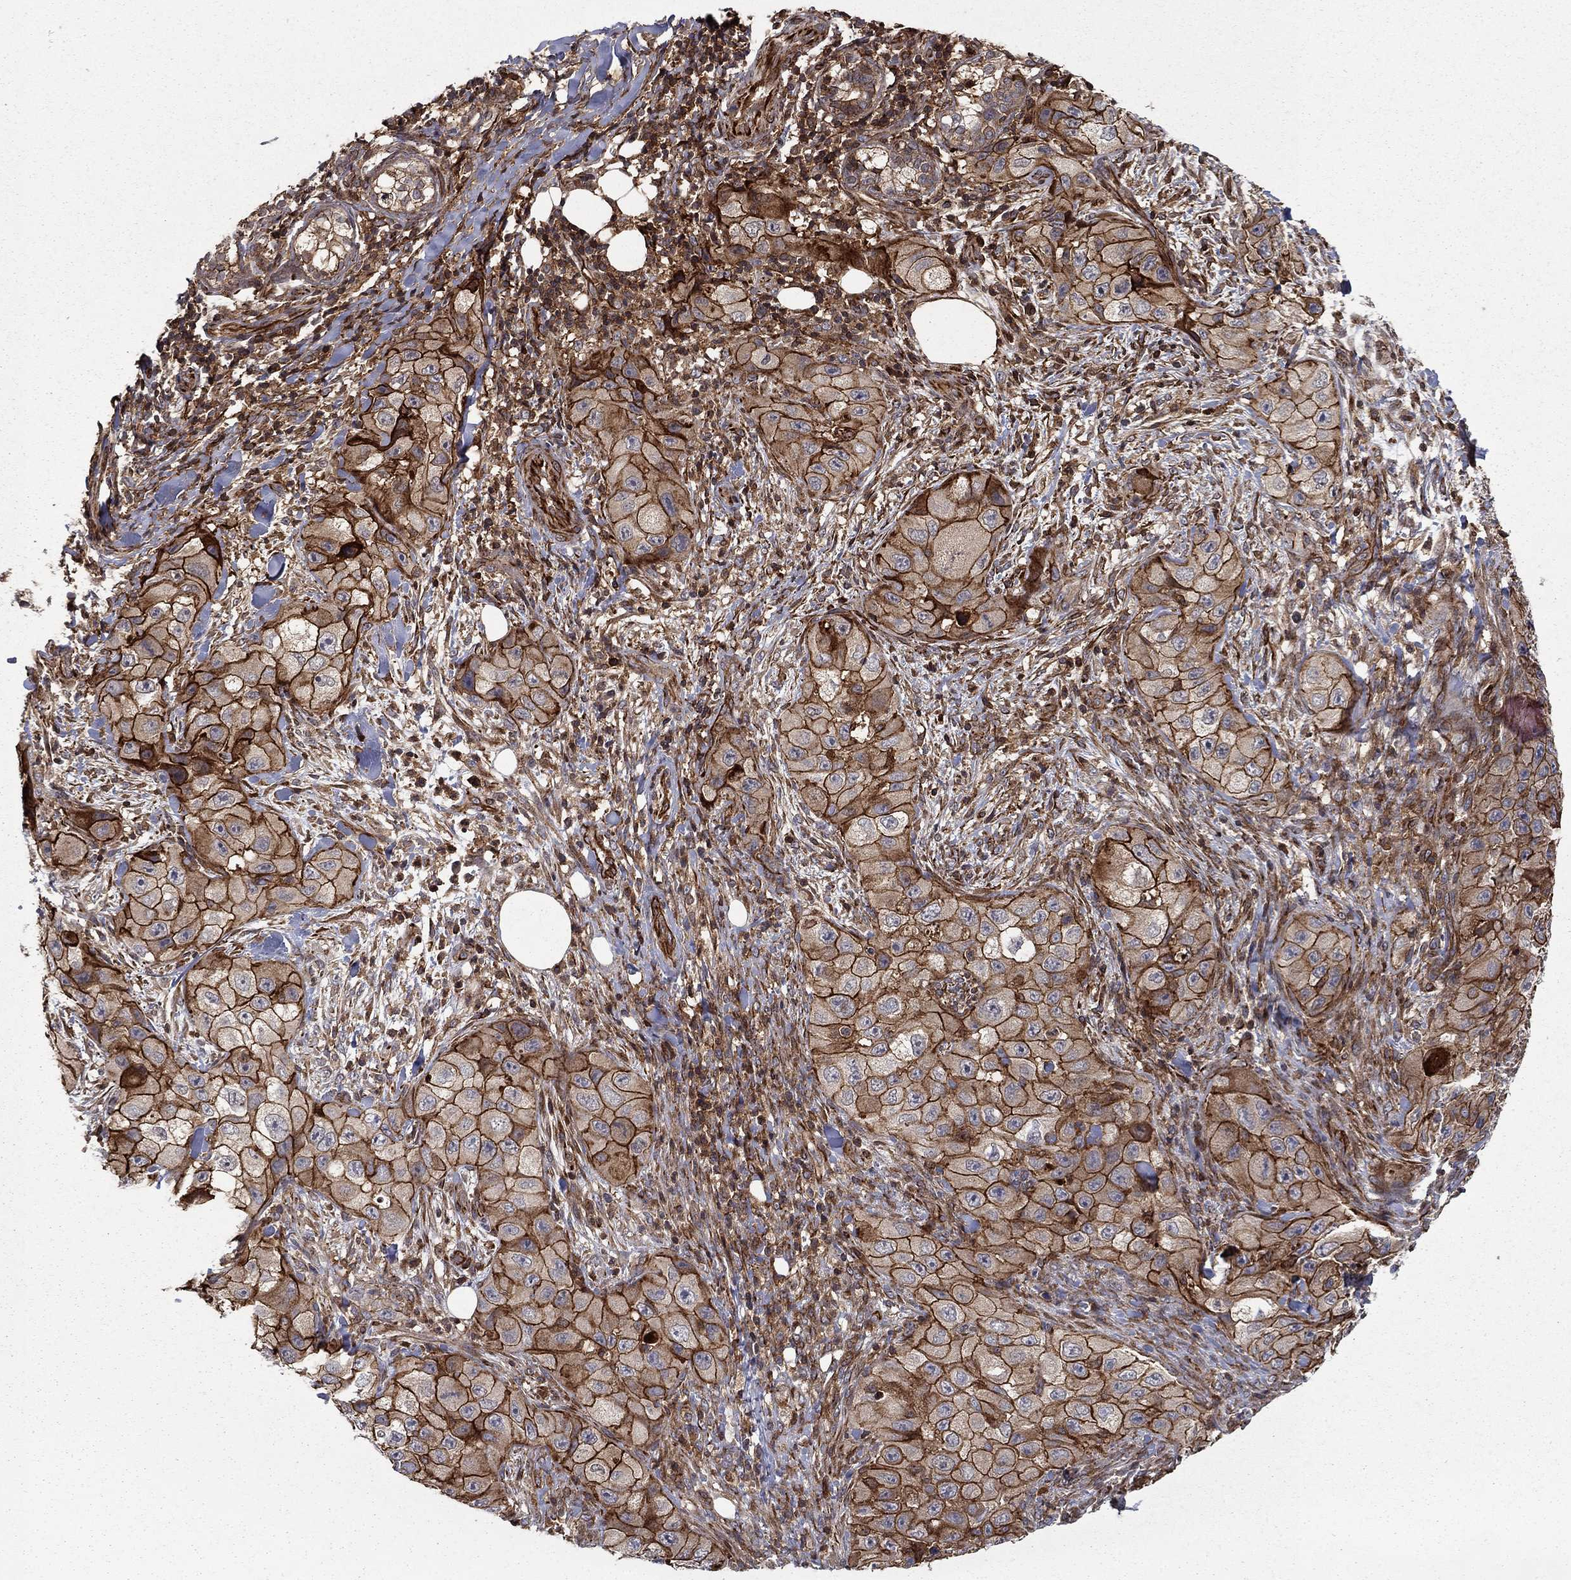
{"staining": {"intensity": "strong", "quantity": ">75%", "location": "cytoplasmic/membranous"}, "tissue": "skin cancer", "cell_type": "Tumor cells", "image_type": "cancer", "snomed": [{"axis": "morphology", "description": "Squamous cell carcinoma, NOS"}, {"axis": "topography", "description": "Skin"}, {"axis": "topography", "description": "Subcutis"}], "caption": "Immunohistochemical staining of human skin squamous cell carcinoma displays strong cytoplasmic/membranous protein expression in about >75% of tumor cells.", "gene": "ADM", "patient": {"sex": "male", "age": 73}}